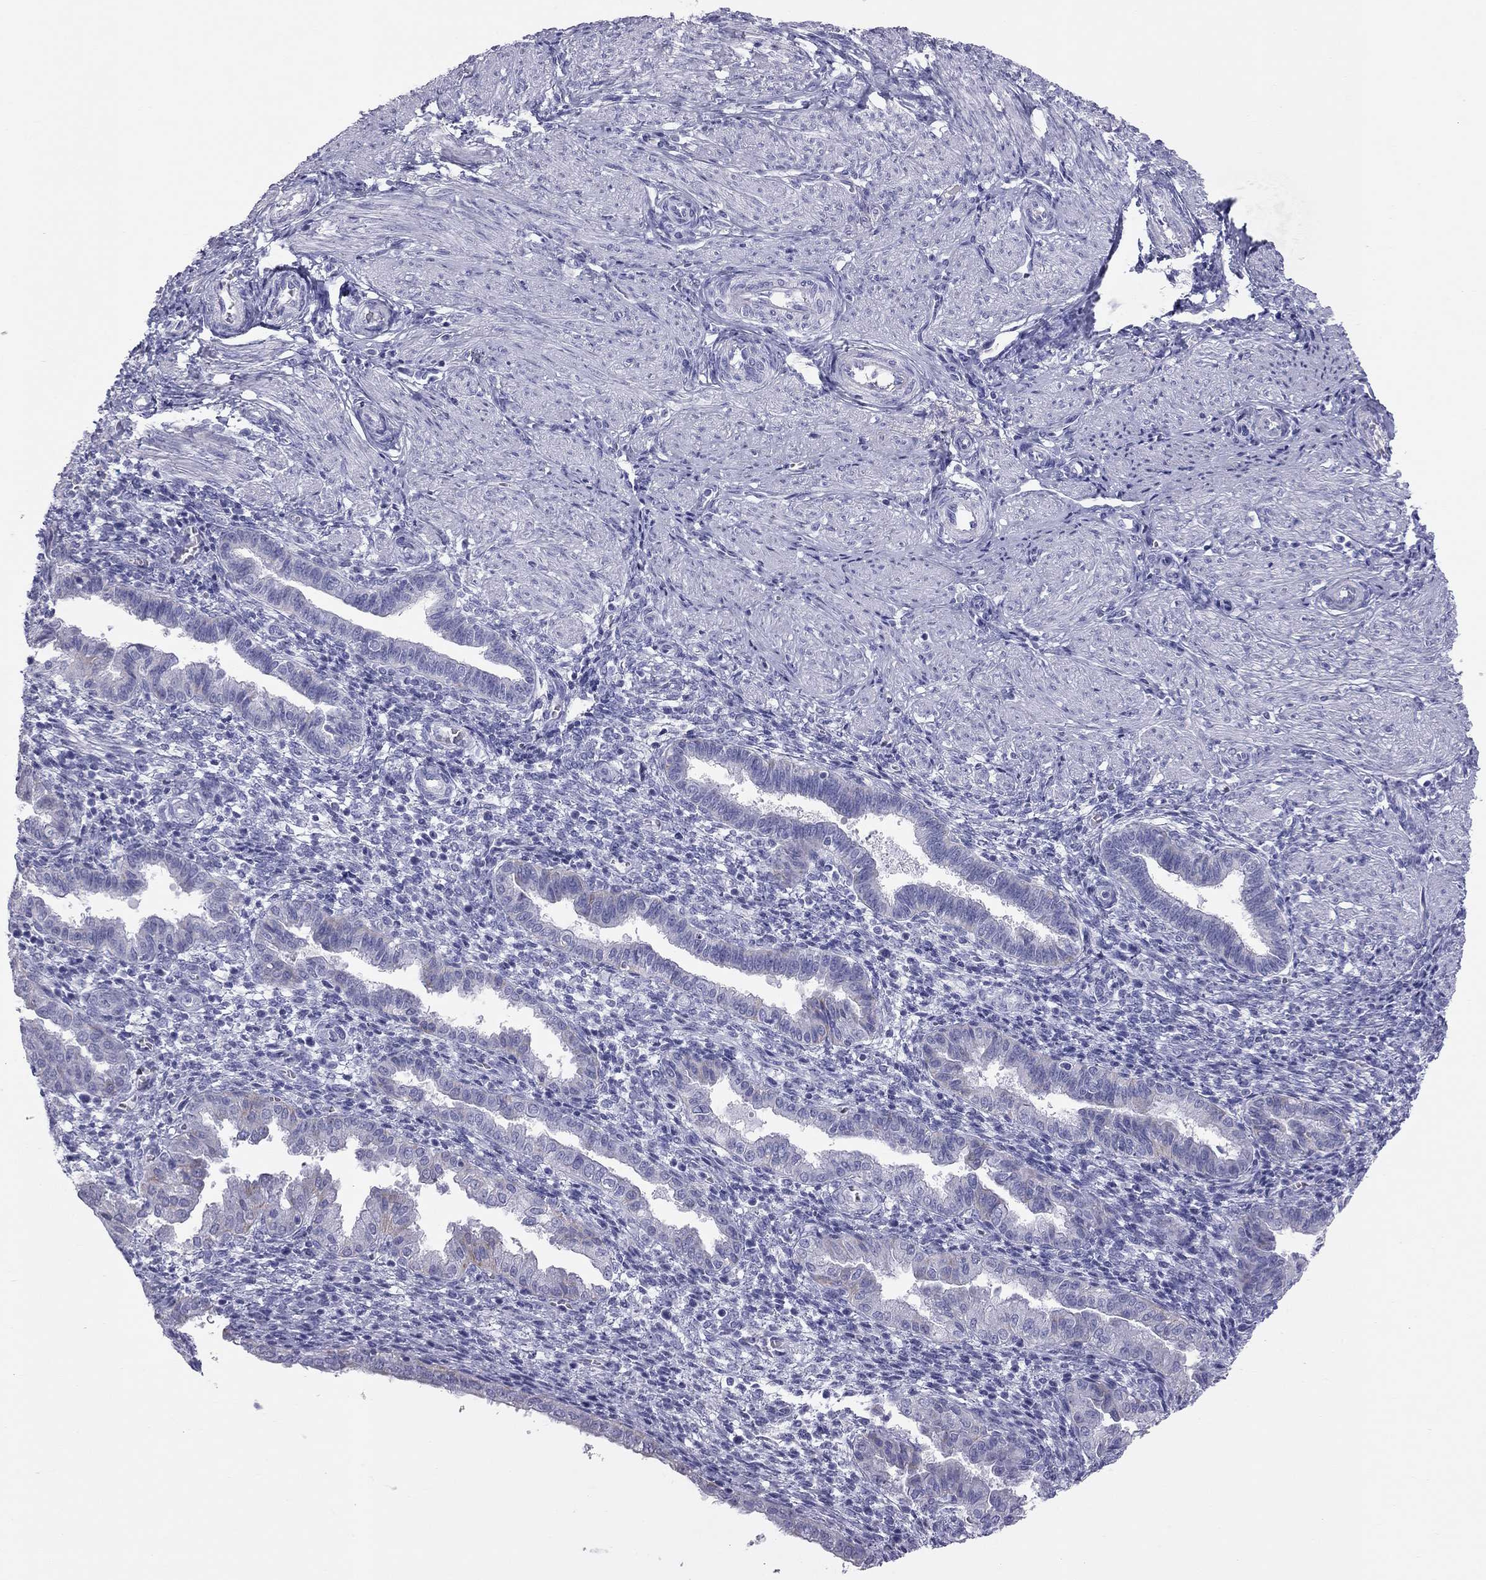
{"staining": {"intensity": "negative", "quantity": "none", "location": "none"}, "tissue": "endometrium", "cell_type": "Cells in endometrial stroma", "image_type": "normal", "snomed": [{"axis": "morphology", "description": "Normal tissue, NOS"}, {"axis": "topography", "description": "Endometrium"}], "caption": "This micrograph is of normal endometrium stained with IHC to label a protein in brown with the nuclei are counter-stained blue. There is no staining in cells in endometrial stroma.", "gene": "TRPM3", "patient": {"sex": "female", "age": 37}}